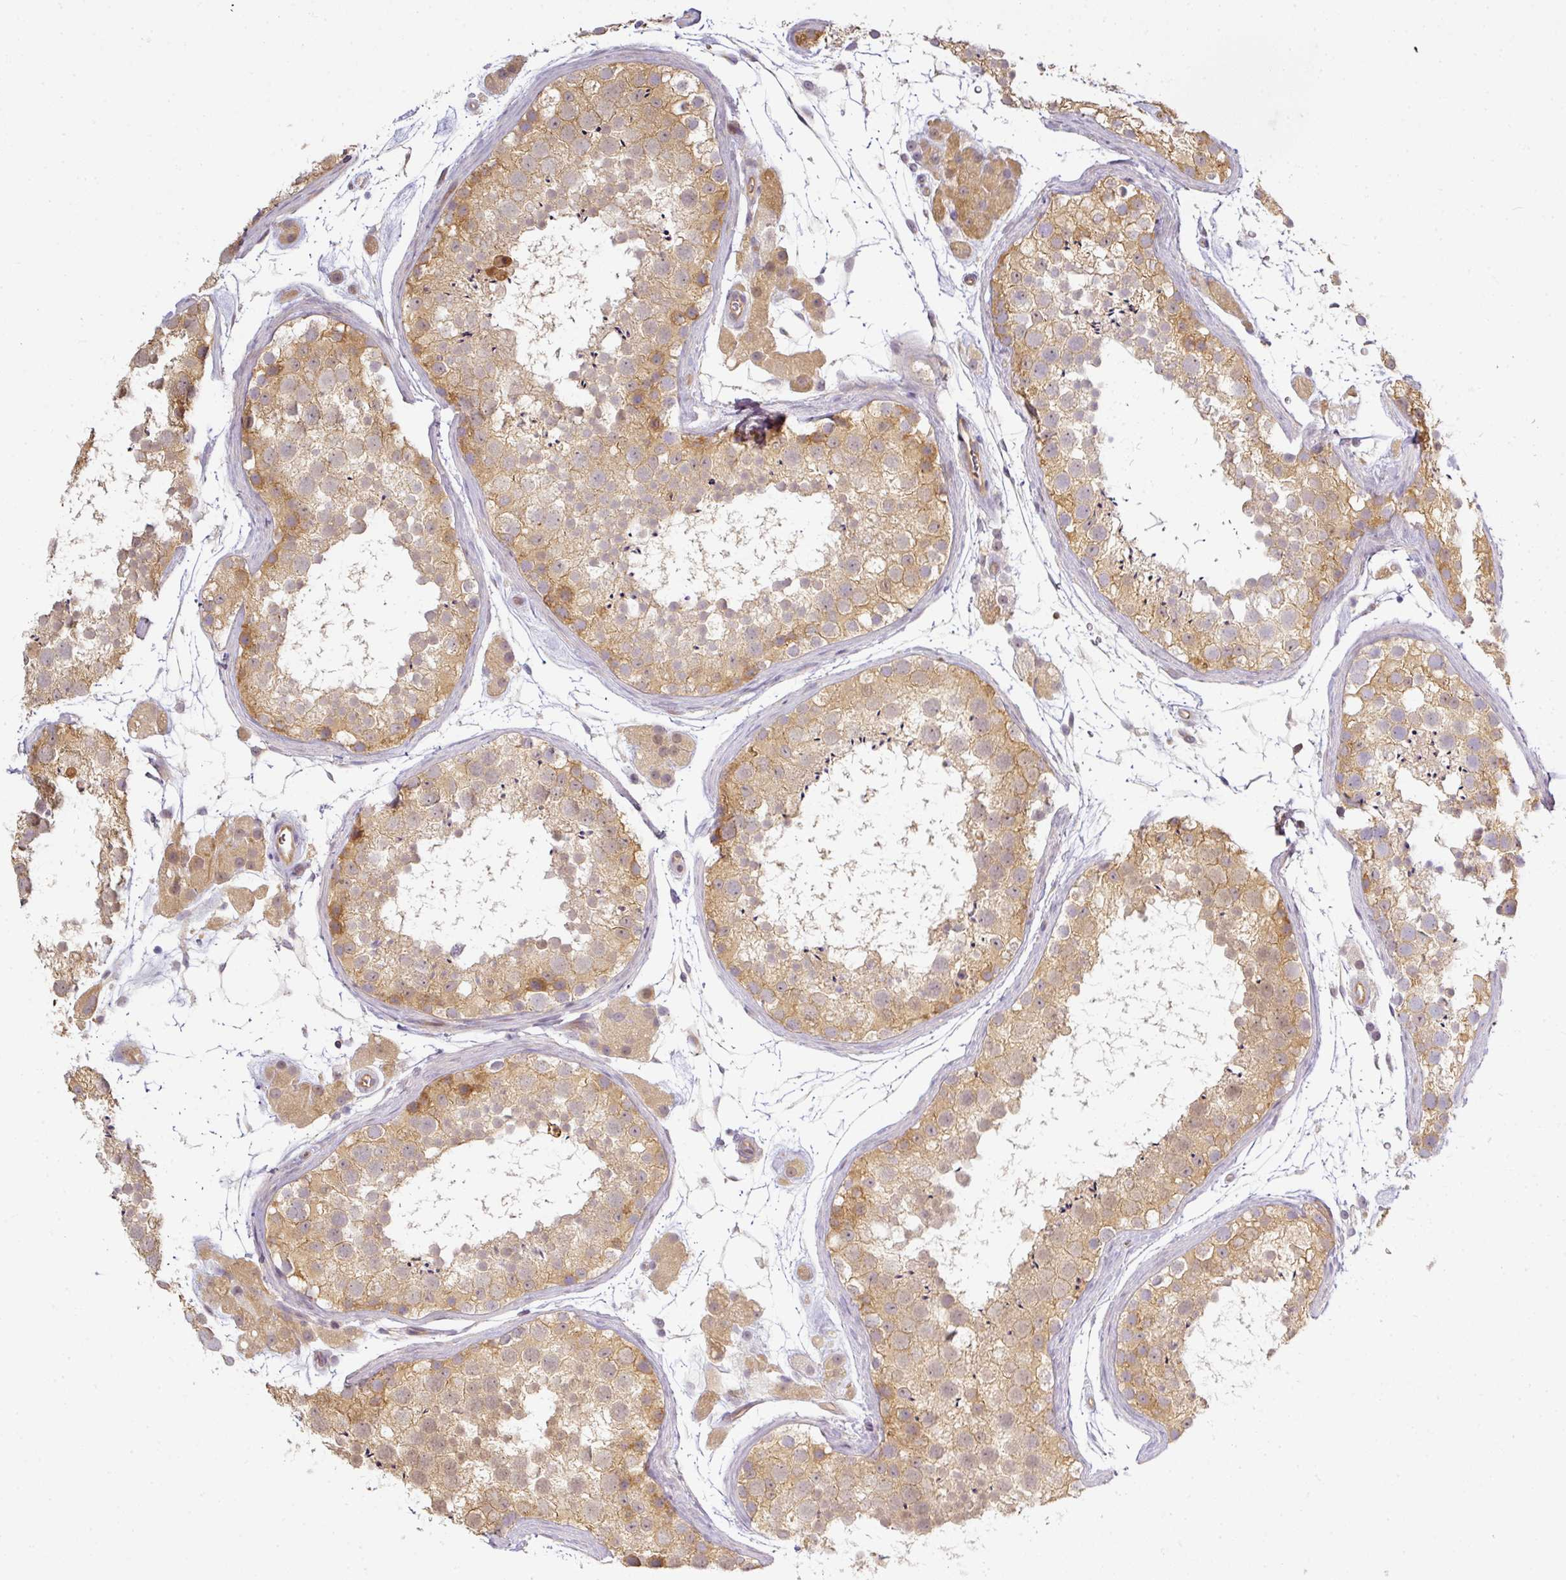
{"staining": {"intensity": "moderate", "quantity": ">75%", "location": "cytoplasmic/membranous"}, "tissue": "testis", "cell_type": "Cells in seminiferous ducts", "image_type": "normal", "snomed": [{"axis": "morphology", "description": "Normal tissue, NOS"}, {"axis": "topography", "description": "Testis"}], "caption": "Cells in seminiferous ducts demonstrate medium levels of moderate cytoplasmic/membranous positivity in about >75% of cells in unremarkable testis.", "gene": "ANKRD18A", "patient": {"sex": "male", "age": 41}}